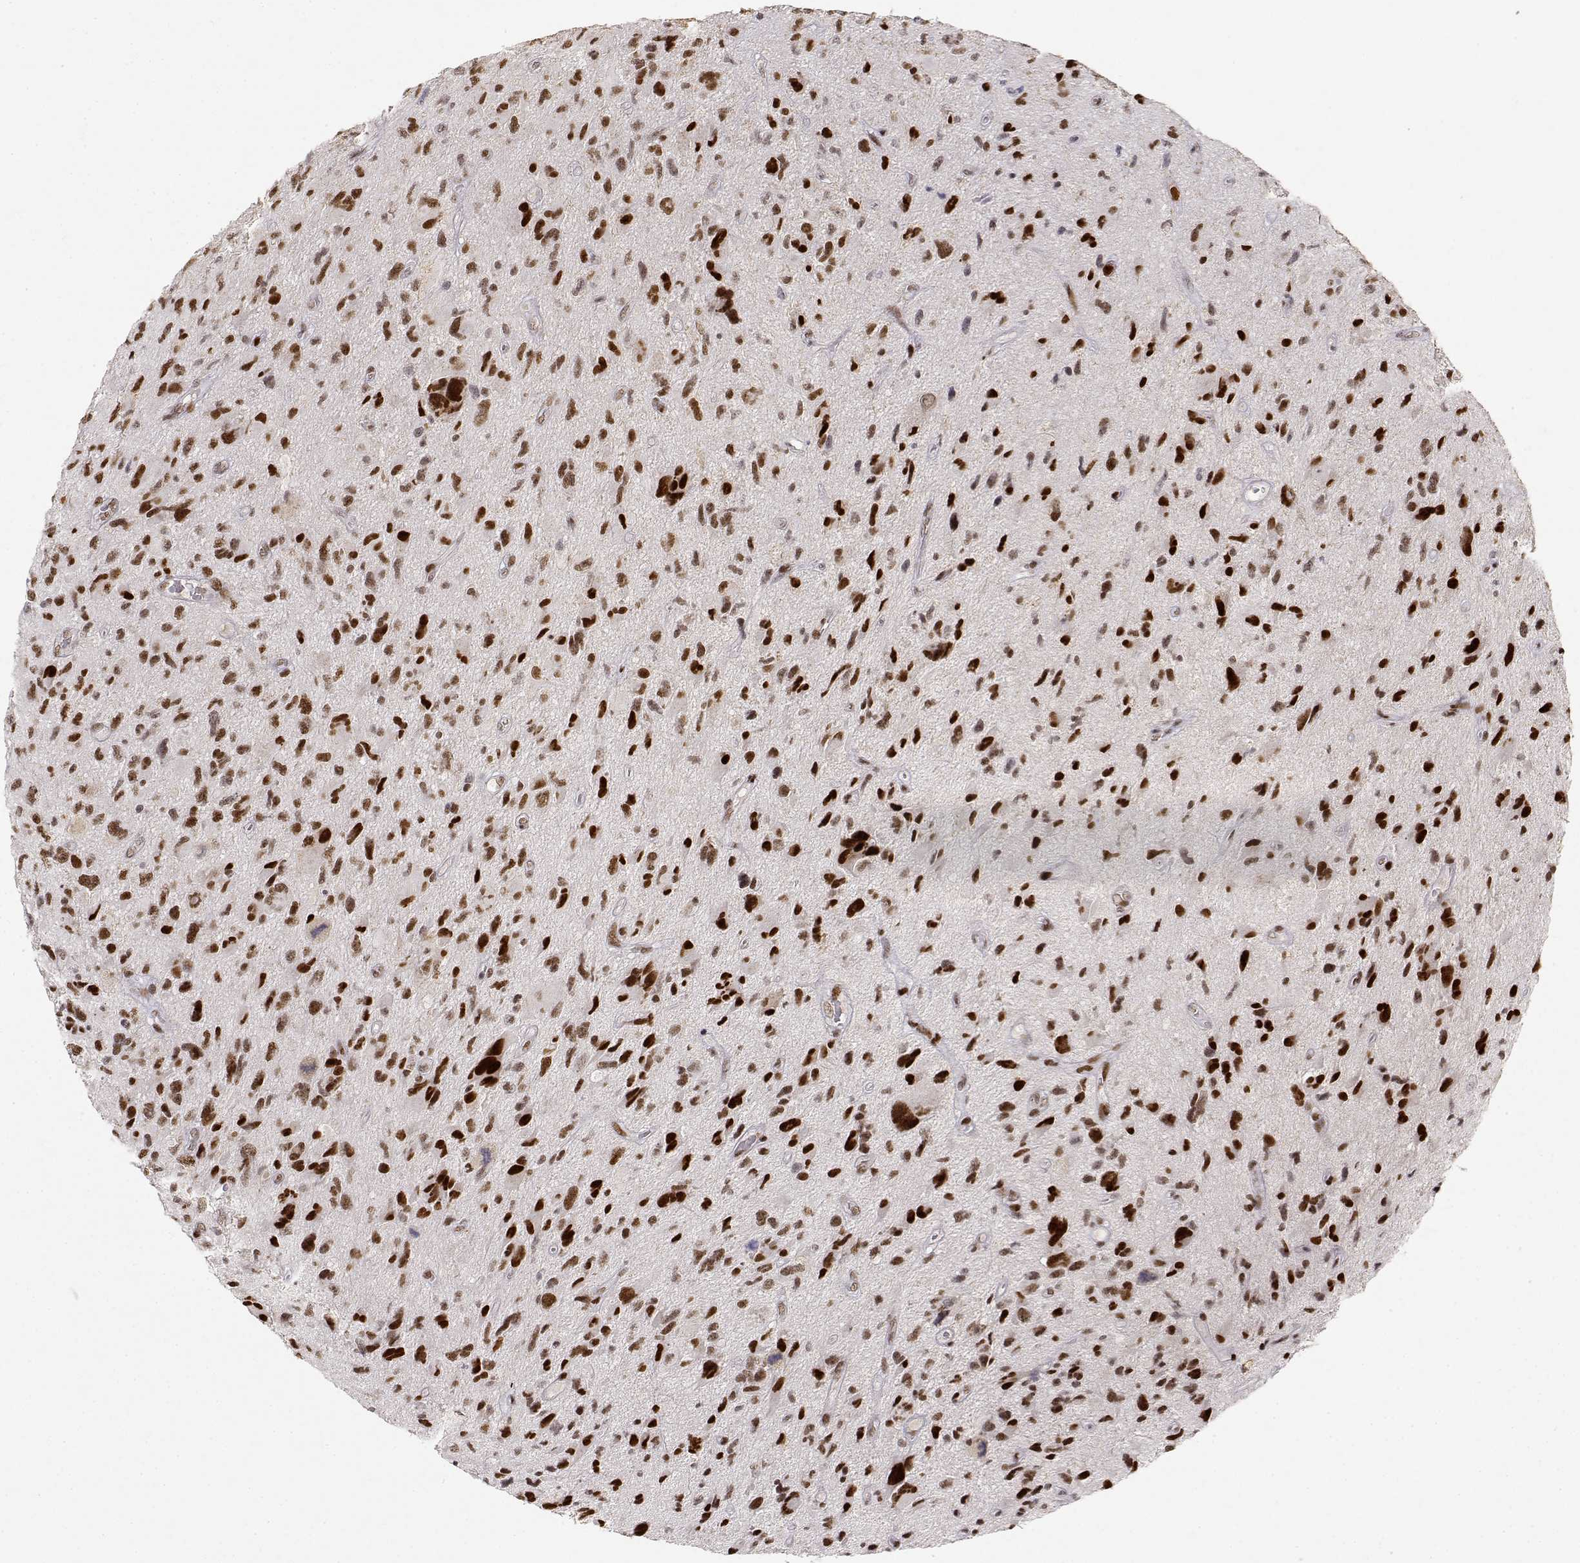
{"staining": {"intensity": "strong", "quantity": ">75%", "location": "nuclear"}, "tissue": "glioma", "cell_type": "Tumor cells", "image_type": "cancer", "snomed": [{"axis": "morphology", "description": "Glioma, malignant, NOS"}, {"axis": "morphology", "description": "Glioma, malignant, High grade"}, {"axis": "topography", "description": "Brain"}], "caption": "Approximately >75% of tumor cells in glioma exhibit strong nuclear protein expression as visualized by brown immunohistochemical staining.", "gene": "RSF1", "patient": {"sex": "female", "age": 71}}